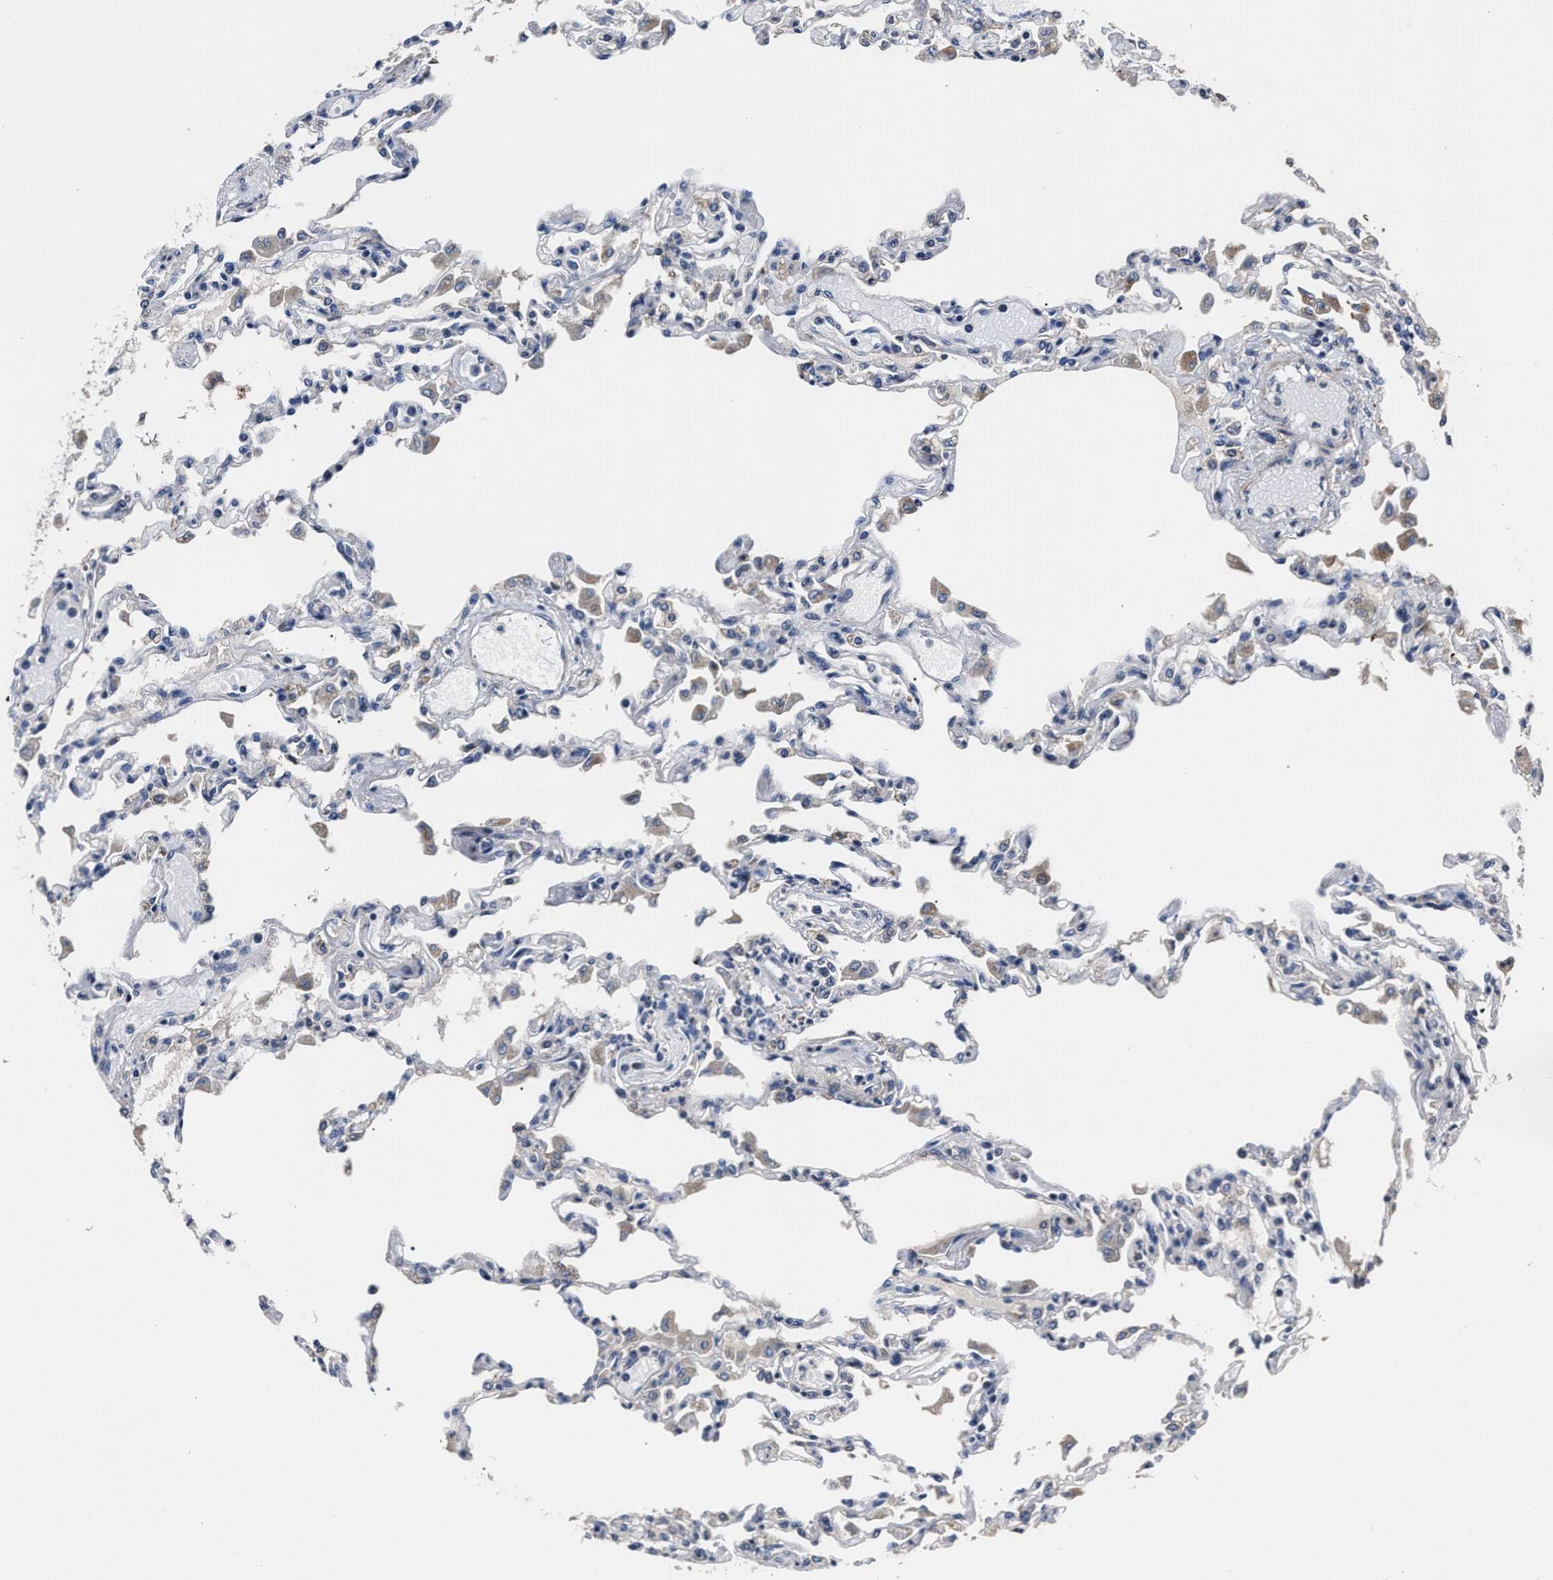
{"staining": {"intensity": "weak", "quantity": "<25%", "location": "cytoplasmic/membranous"}, "tissue": "lung", "cell_type": "Alveolar cells", "image_type": "normal", "snomed": [{"axis": "morphology", "description": "Normal tissue, NOS"}, {"axis": "topography", "description": "Bronchus"}, {"axis": "topography", "description": "Lung"}], "caption": "Histopathology image shows no protein staining in alveolar cells of unremarkable lung. (IHC, brightfield microscopy, high magnification).", "gene": "RSBN1L", "patient": {"sex": "female", "age": 49}}